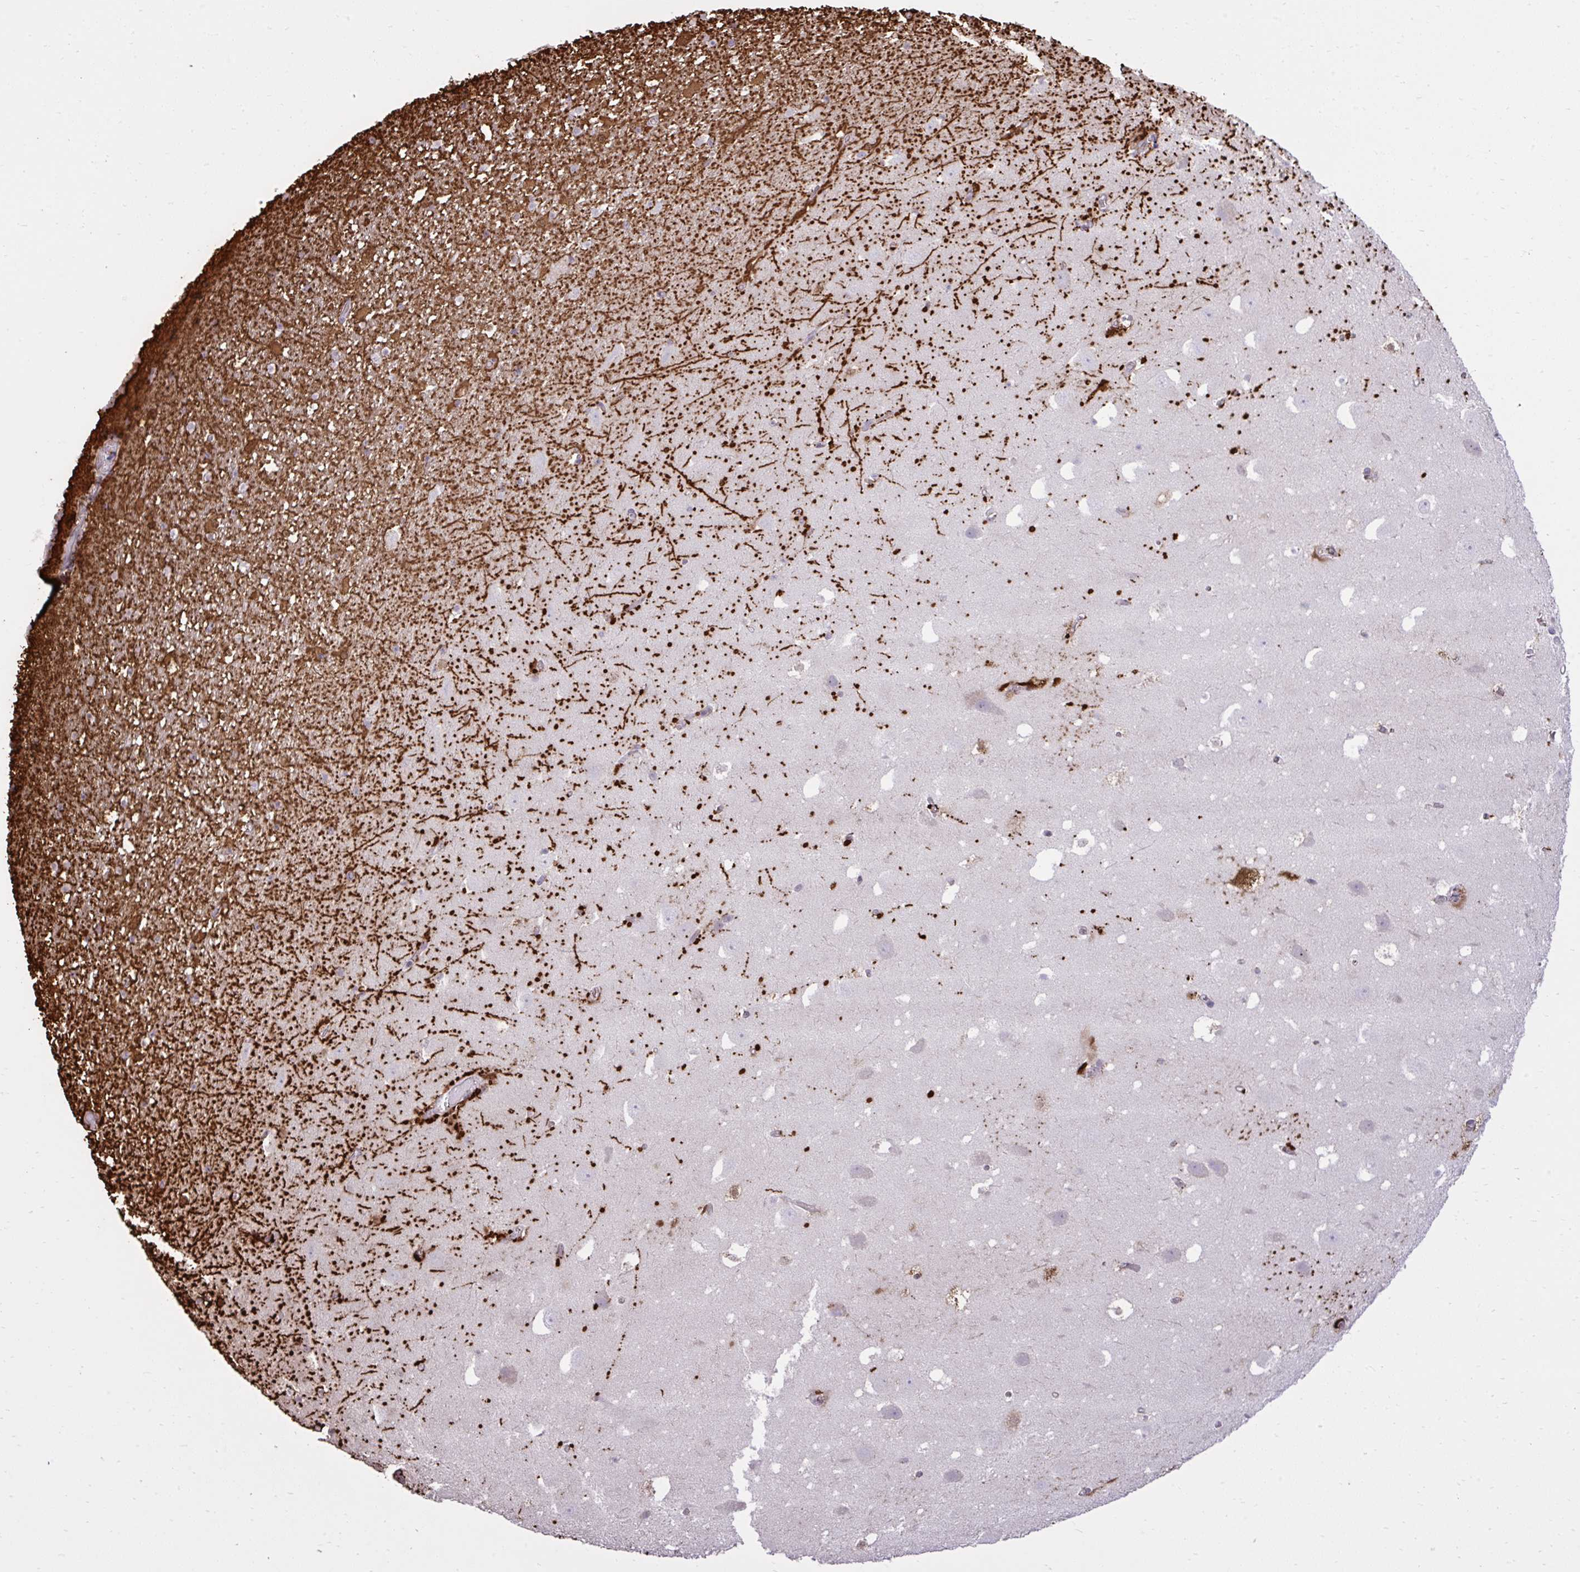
{"staining": {"intensity": "strong", "quantity": "<25%", "location": "cytoplasmic/membranous"}, "tissue": "hippocampus", "cell_type": "Glial cells", "image_type": "normal", "snomed": [{"axis": "morphology", "description": "Normal tissue, NOS"}, {"axis": "topography", "description": "Hippocampus"}], "caption": "Glial cells show medium levels of strong cytoplasmic/membranous expression in about <25% of cells in normal hippocampus. (Brightfield microscopy of DAB IHC at high magnification).", "gene": "CYP20A1", "patient": {"sex": "female", "age": 42}}